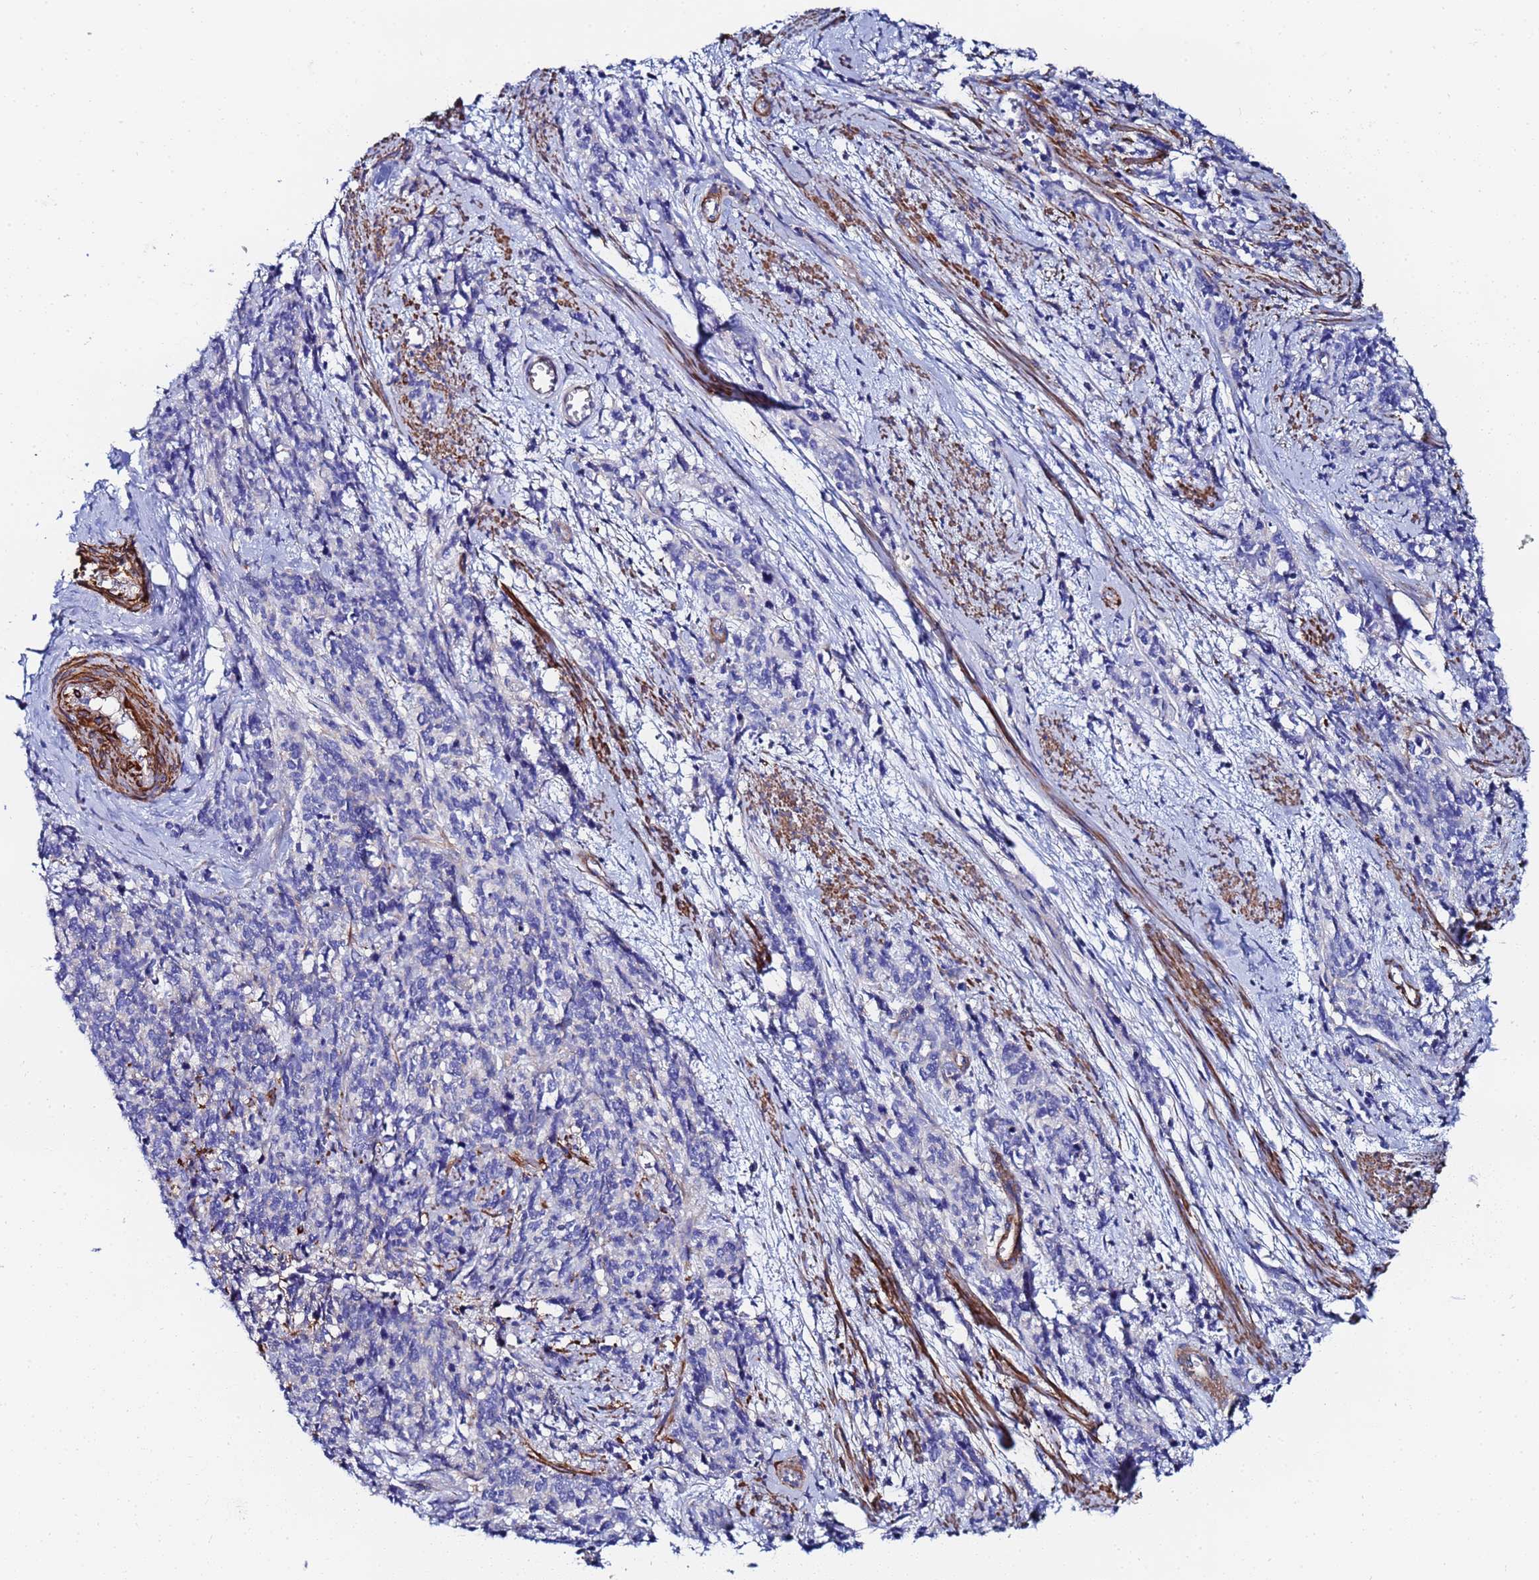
{"staining": {"intensity": "negative", "quantity": "none", "location": "none"}, "tissue": "cervical cancer", "cell_type": "Tumor cells", "image_type": "cancer", "snomed": [{"axis": "morphology", "description": "Squamous cell carcinoma, NOS"}, {"axis": "topography", "description": "Cervix"}], "caption": "Tumor cells show no significant protein positivity in cervical cancer (squamous cell carcinoma).", "gene": "RAB39B", "patient": {"sex": "female", "age": 60}}